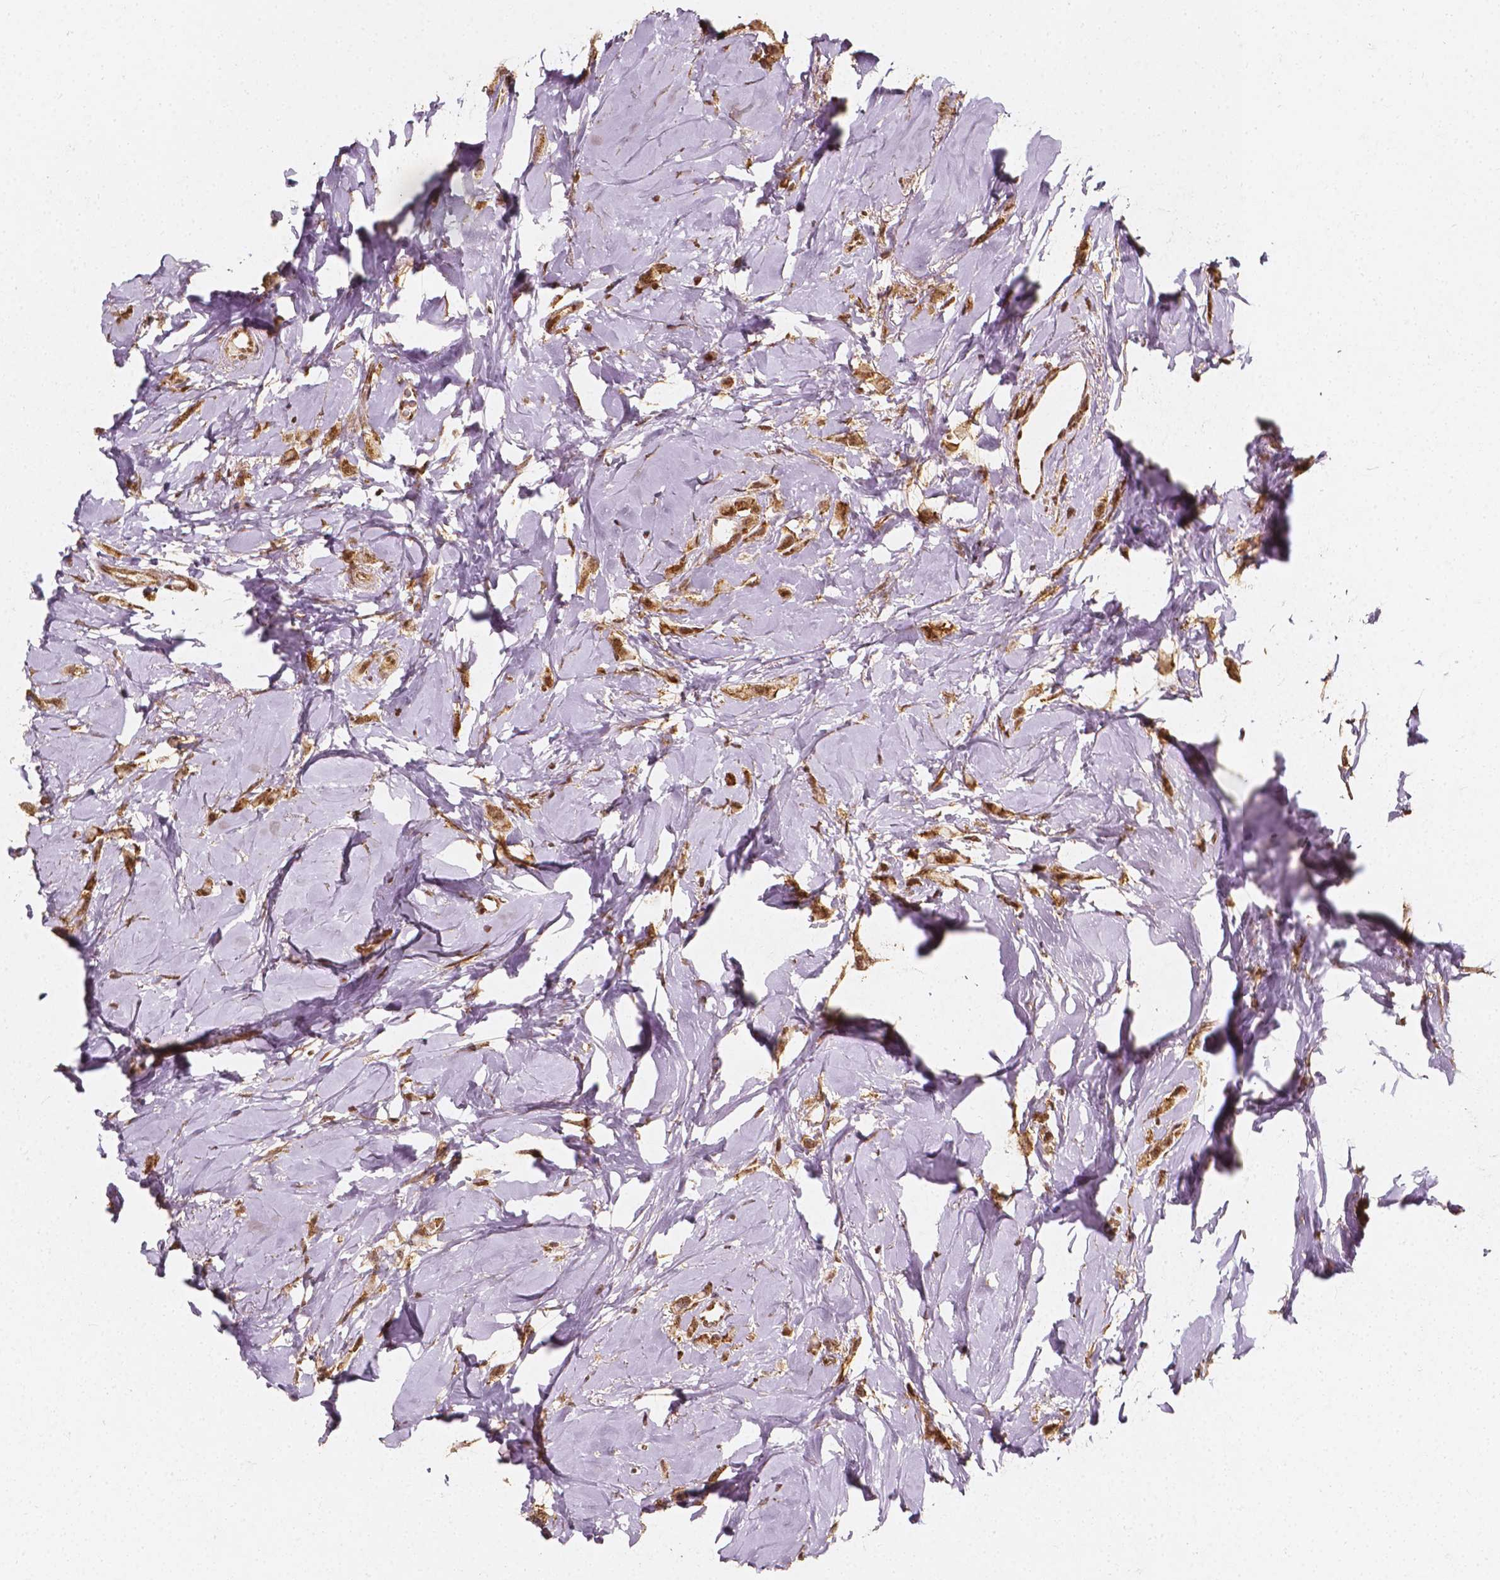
{"staining": {"intensity": "moderate", "quantity": ">75%", "location": "cytoplasmic/membranous,nuclear"}, "tissue": "breast cancer", "cell_type": "Tumor cells", "image_type": "cancer", "snomed": [{"axis": "morphology", "description": "Lobular carcinoma"}, {"axis": "topography", "description": "Breast"}], "caption": "Immunohistochemistry photomicrograph of breast cancer stained for a protein (brown), which exhibits medium levels of moderate cytoplasmic/membranous and nuclear positivity in about >75% of tumor cells.", "gene": "SMN1", "patient": {"sex": "female", "age": 66}}